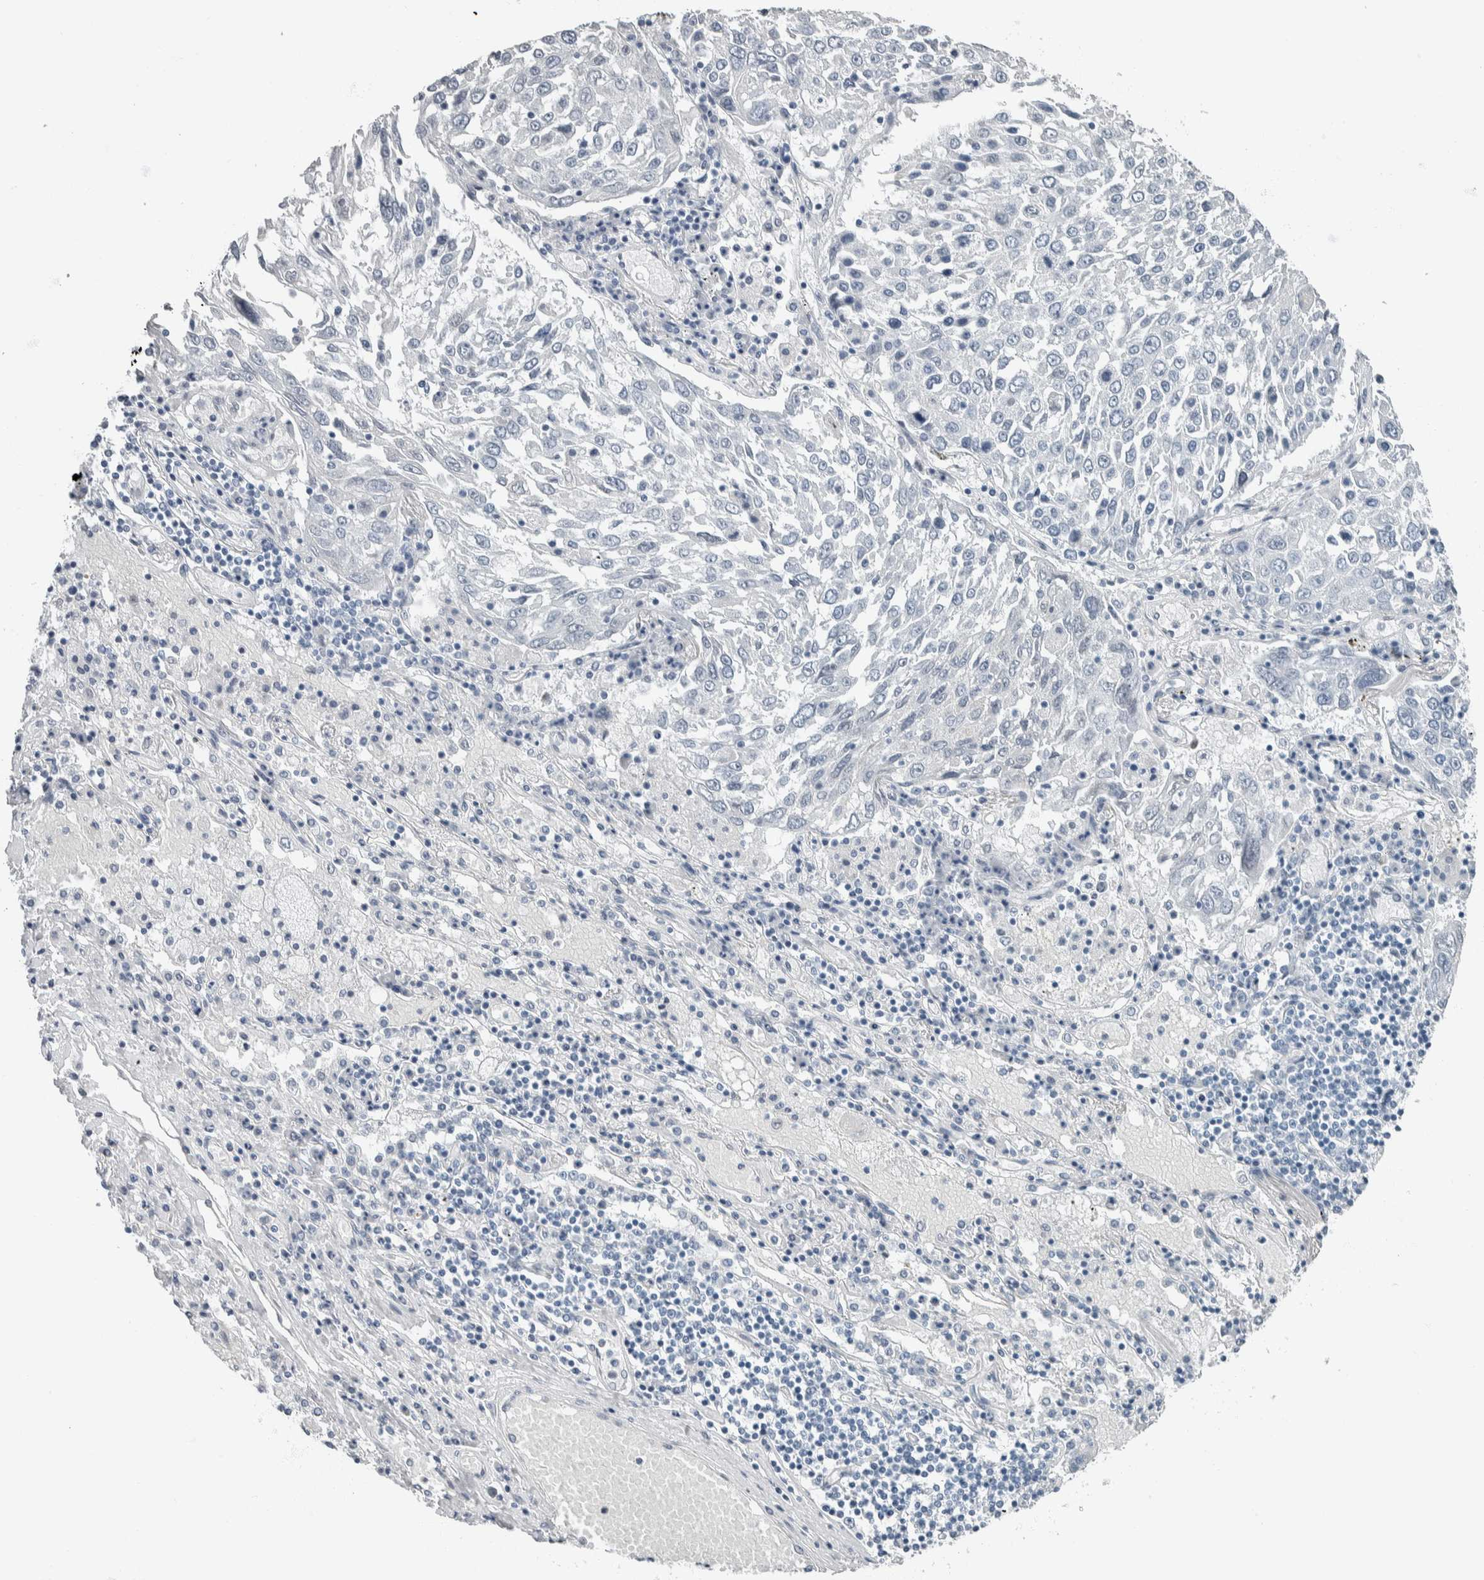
{"staining": {"intensity": "negative", "quantity": "none", "location": "none"}, "tissue": "lung cancer", "cell_type": "Tumor cells", "image_type": "cancer", "snomed": [{"axis": "morphology", "description": "Squamous cell carcinoma, NOS"}, {"axis": "topography", "description": "Lung"}], "caption": "Photomicrograph shows no significant protein staining in tumor cells of lung cancer (squamous cell carcinoma).", "gene": "NEFM", "patient": {"sex": "male", "age": 65}}